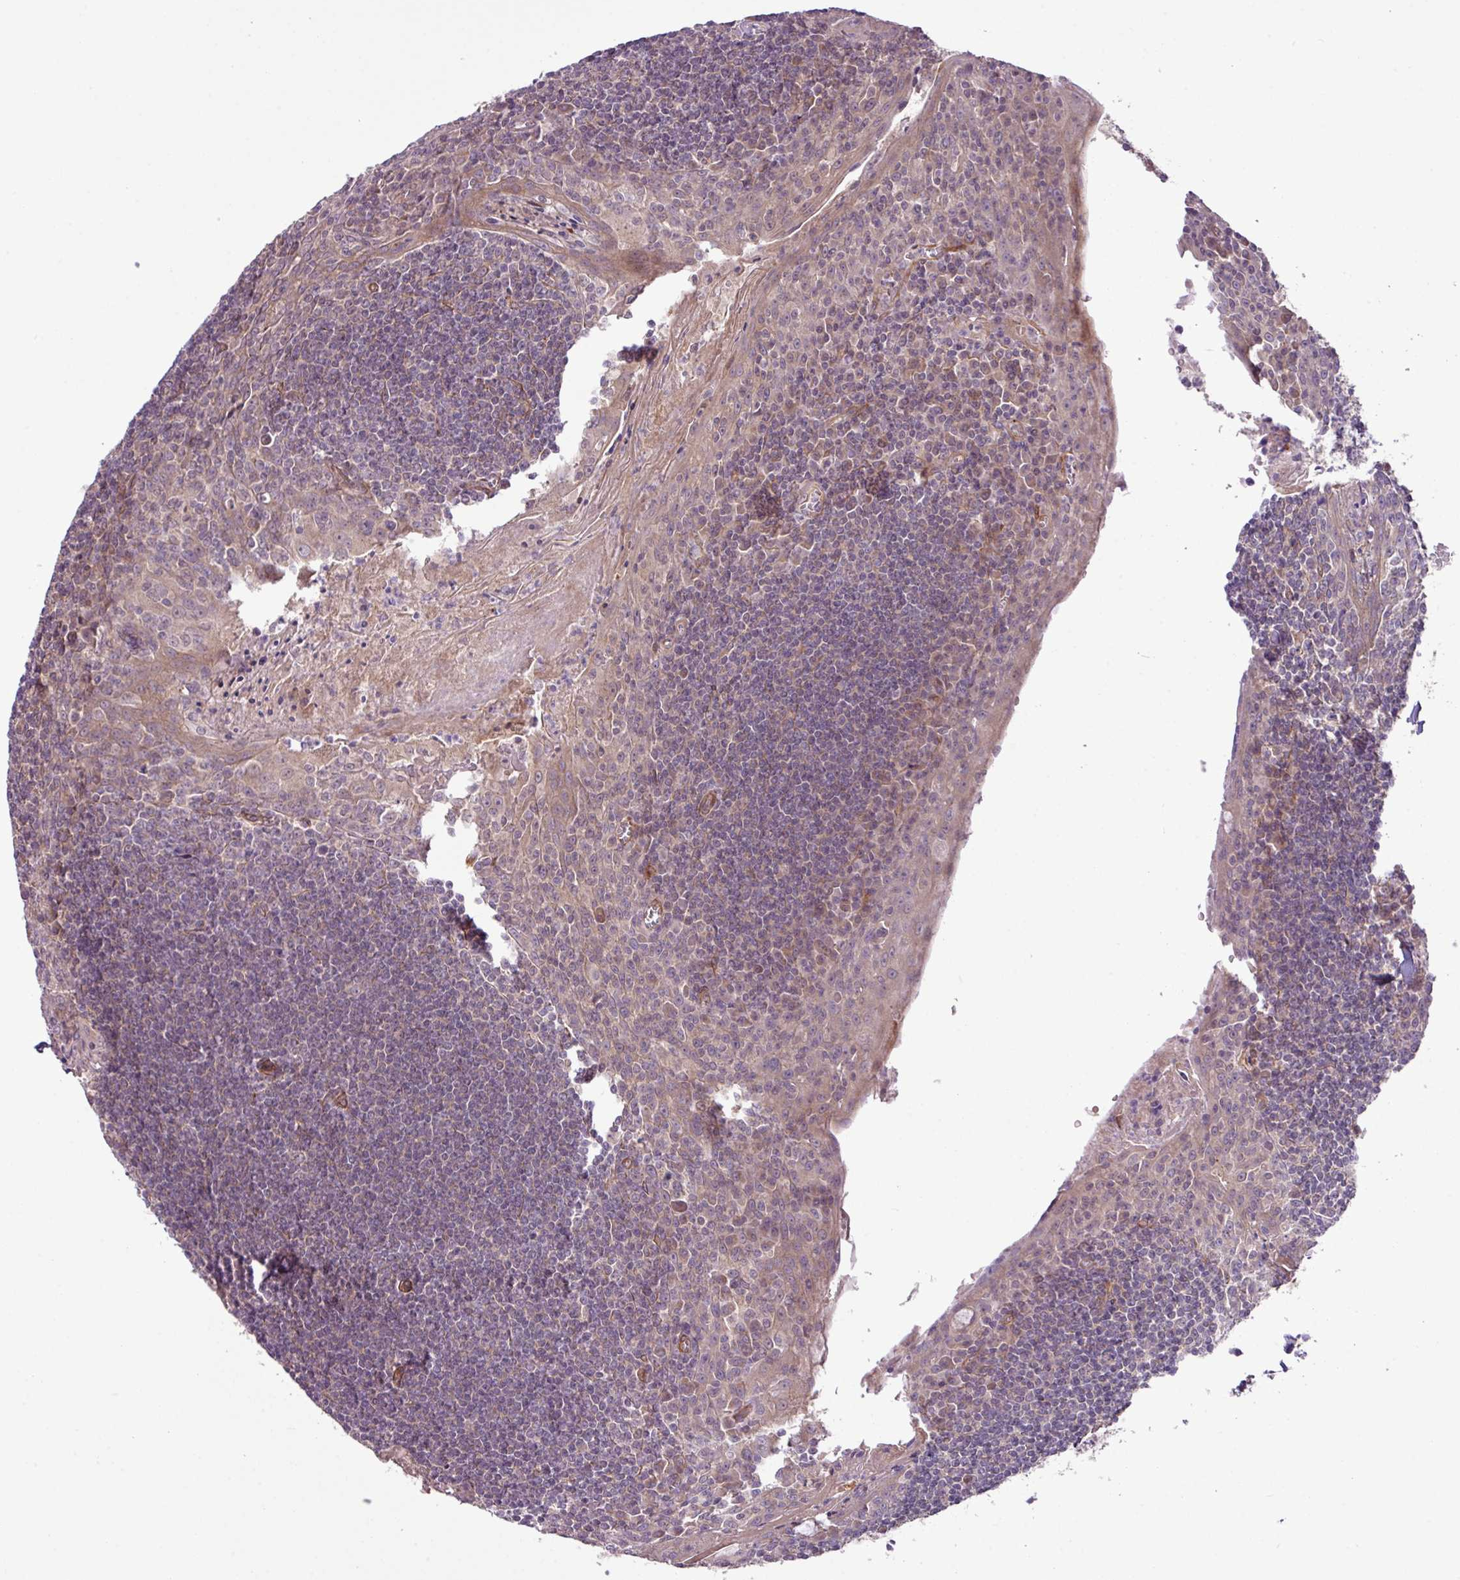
{"staining": {"intensity": "weak", "quantity": "<25%", "location": "cytoplasmic/membranous"}, "tissue": "tonsil", "cell_type": "Germinal center cells", "image_type": "normal", "snomed": [{"axis": "morphology", "description": "Normal tissue, NOS"}, {"axis": "topography", "description": "Tonsil"}], "caption": "Tonsil stained for a protein using immunohistochemistry (IHC) reveals no positivity germinal center cells.", "gene": "XIAP", "patient": {"sex": "male", "age": 27}}